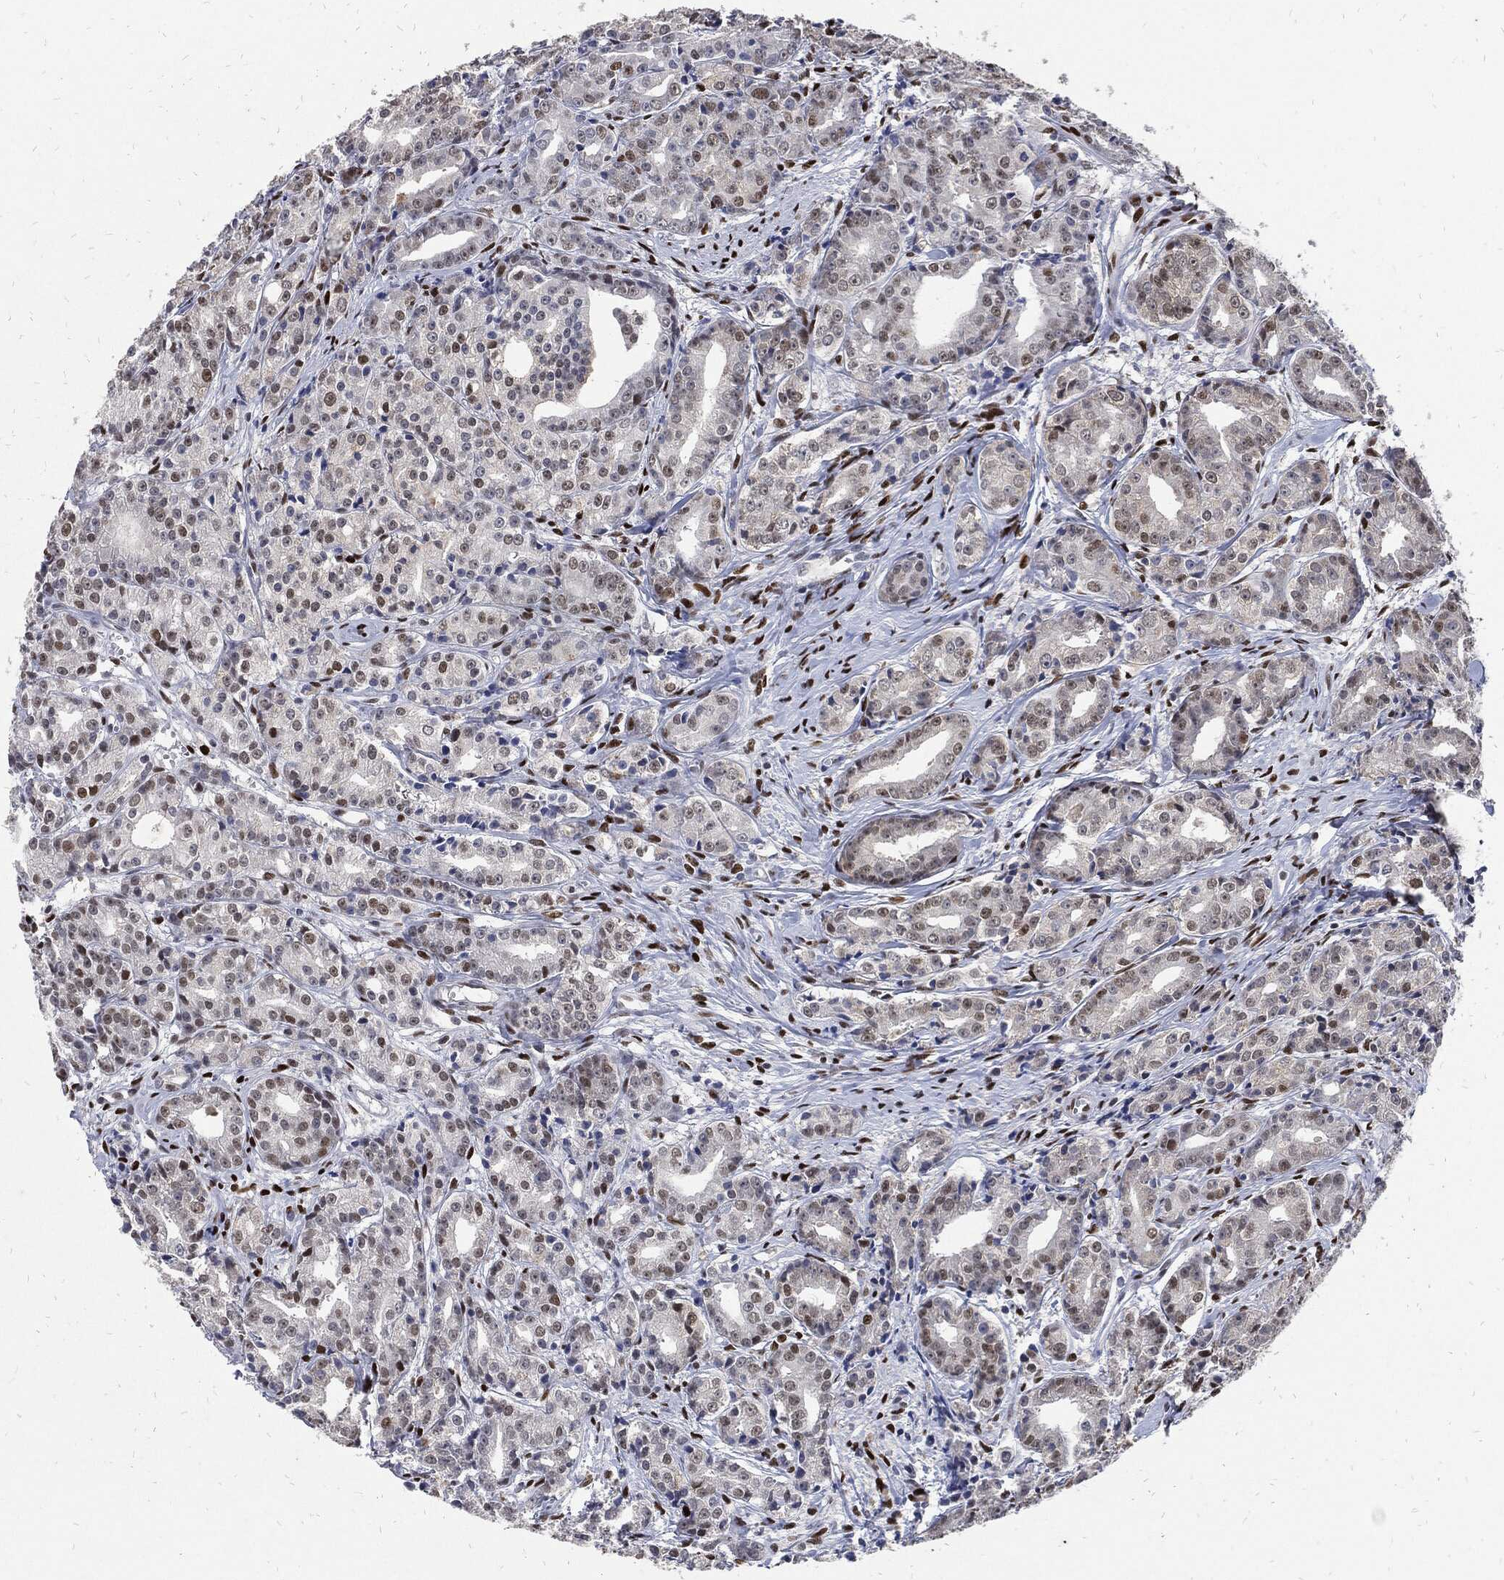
{"staining": {"intensity": "moderate", "quantity": "<25%", "location": "nuclear"}, "tissue": "prostate cancer", "cell_type": "Tumor cells", "image_type": "cancer", "snomed": [{"axis": "morphology", "description": "Adenocarcinoma, Medium grade"}, {"axis": "topography", "description": "Prostate"}], "caption": "Protein analysis of prostate cancer tissue reveals moderate nuclear positivity in about <25% of tumor cells. The protein of interest is shown in brown color, while the nuclei are stained blue.", "gene": "JUN", "patient": {"sex": "male", "age": 74}}